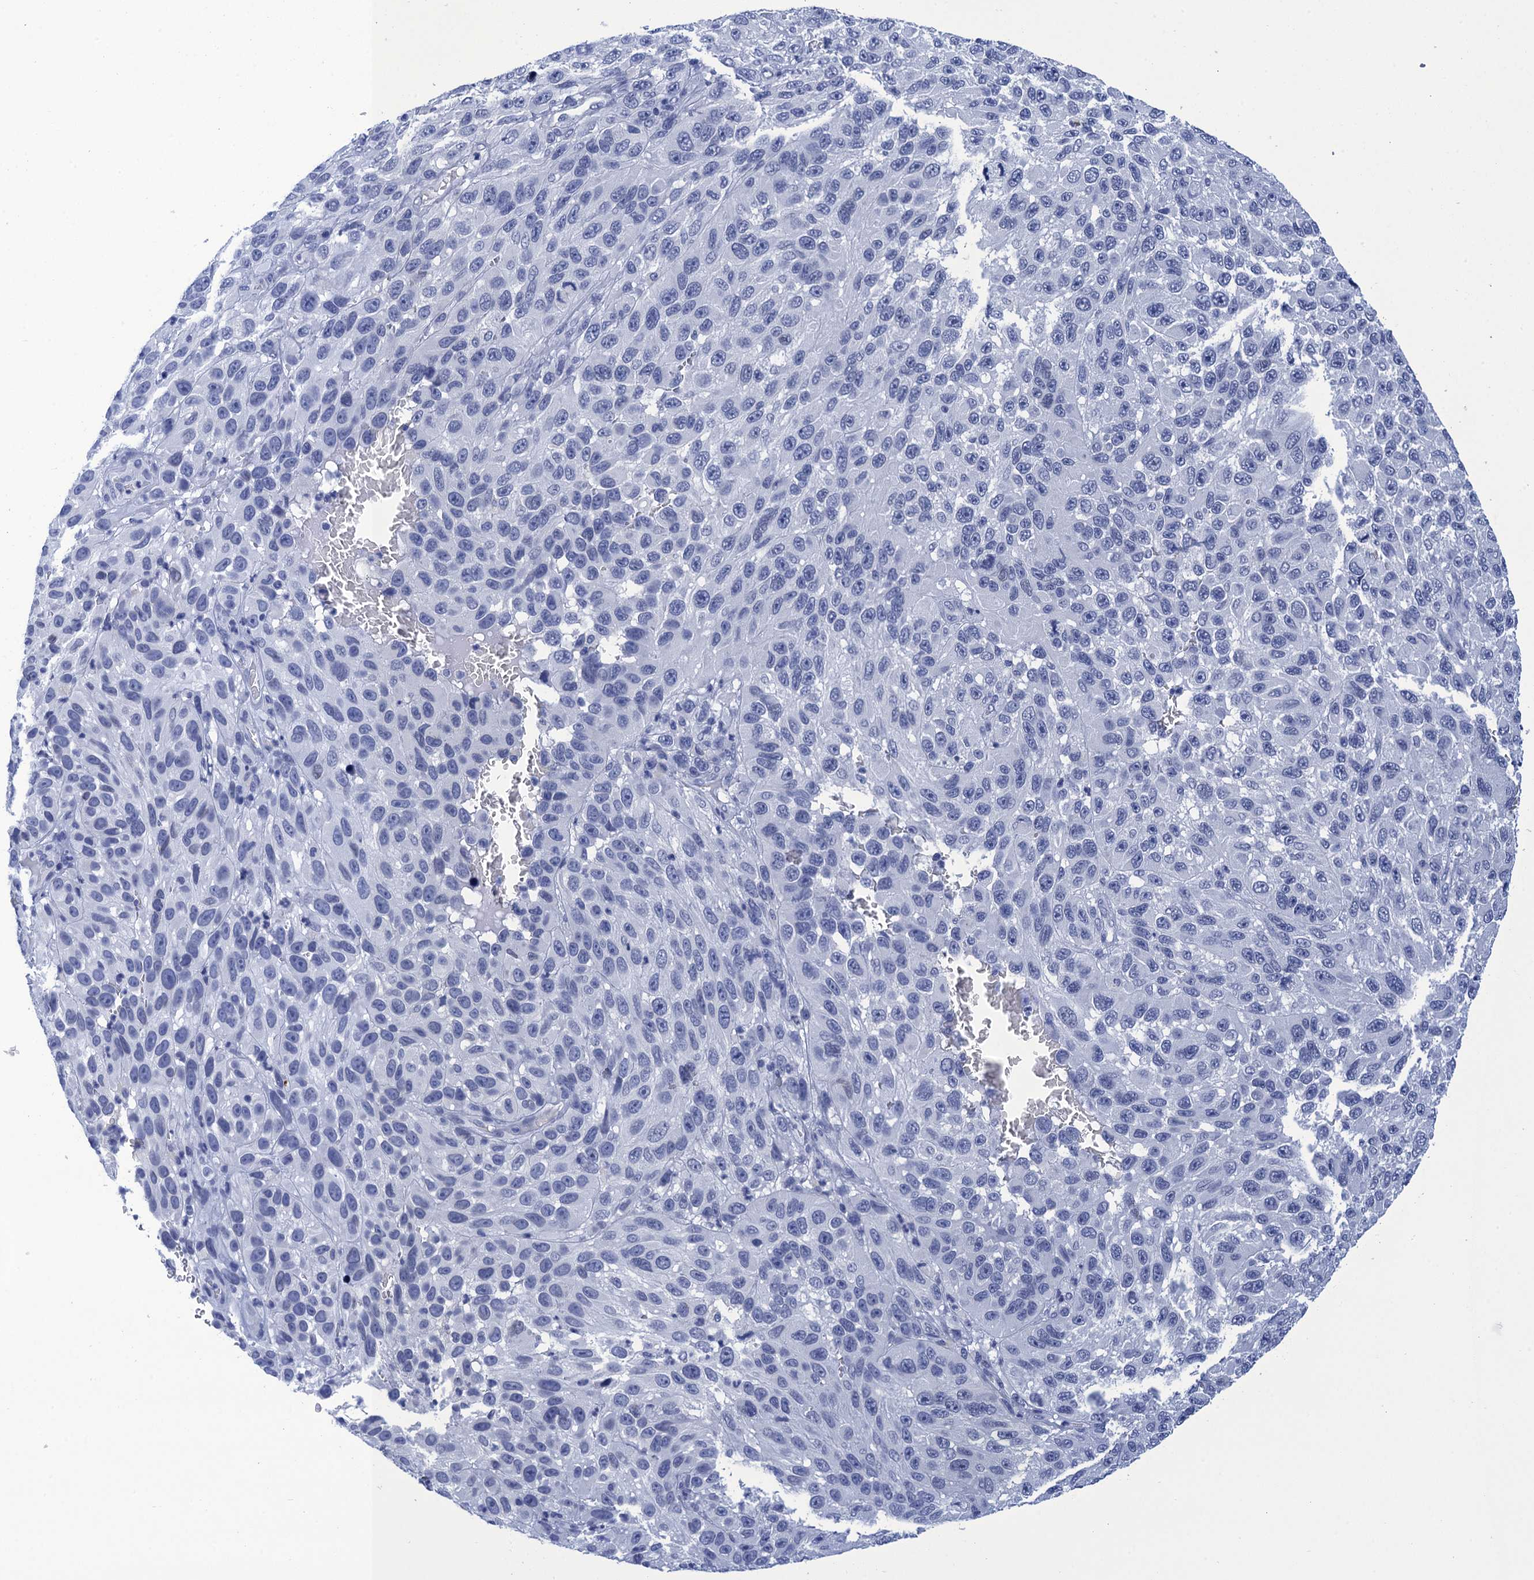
{"staining": {"intensity": "negative", "quantity": "none", "location": "none"}, "tissue": "melanoma", "cell_type": "Tumor cells", "image_type": "cancer", "snomed": [{"axis": "morphology", "description": "Malignant melanoma, NOS"}, {"axis": "topography", "description": "Skin"}], "caption": "This is an immunohistochemistry (IHC) histopathology image of melanoma. There is no staining in tumor cells.", "gene": "METTL25", "patient": {"sex": "female", "age": 96}}